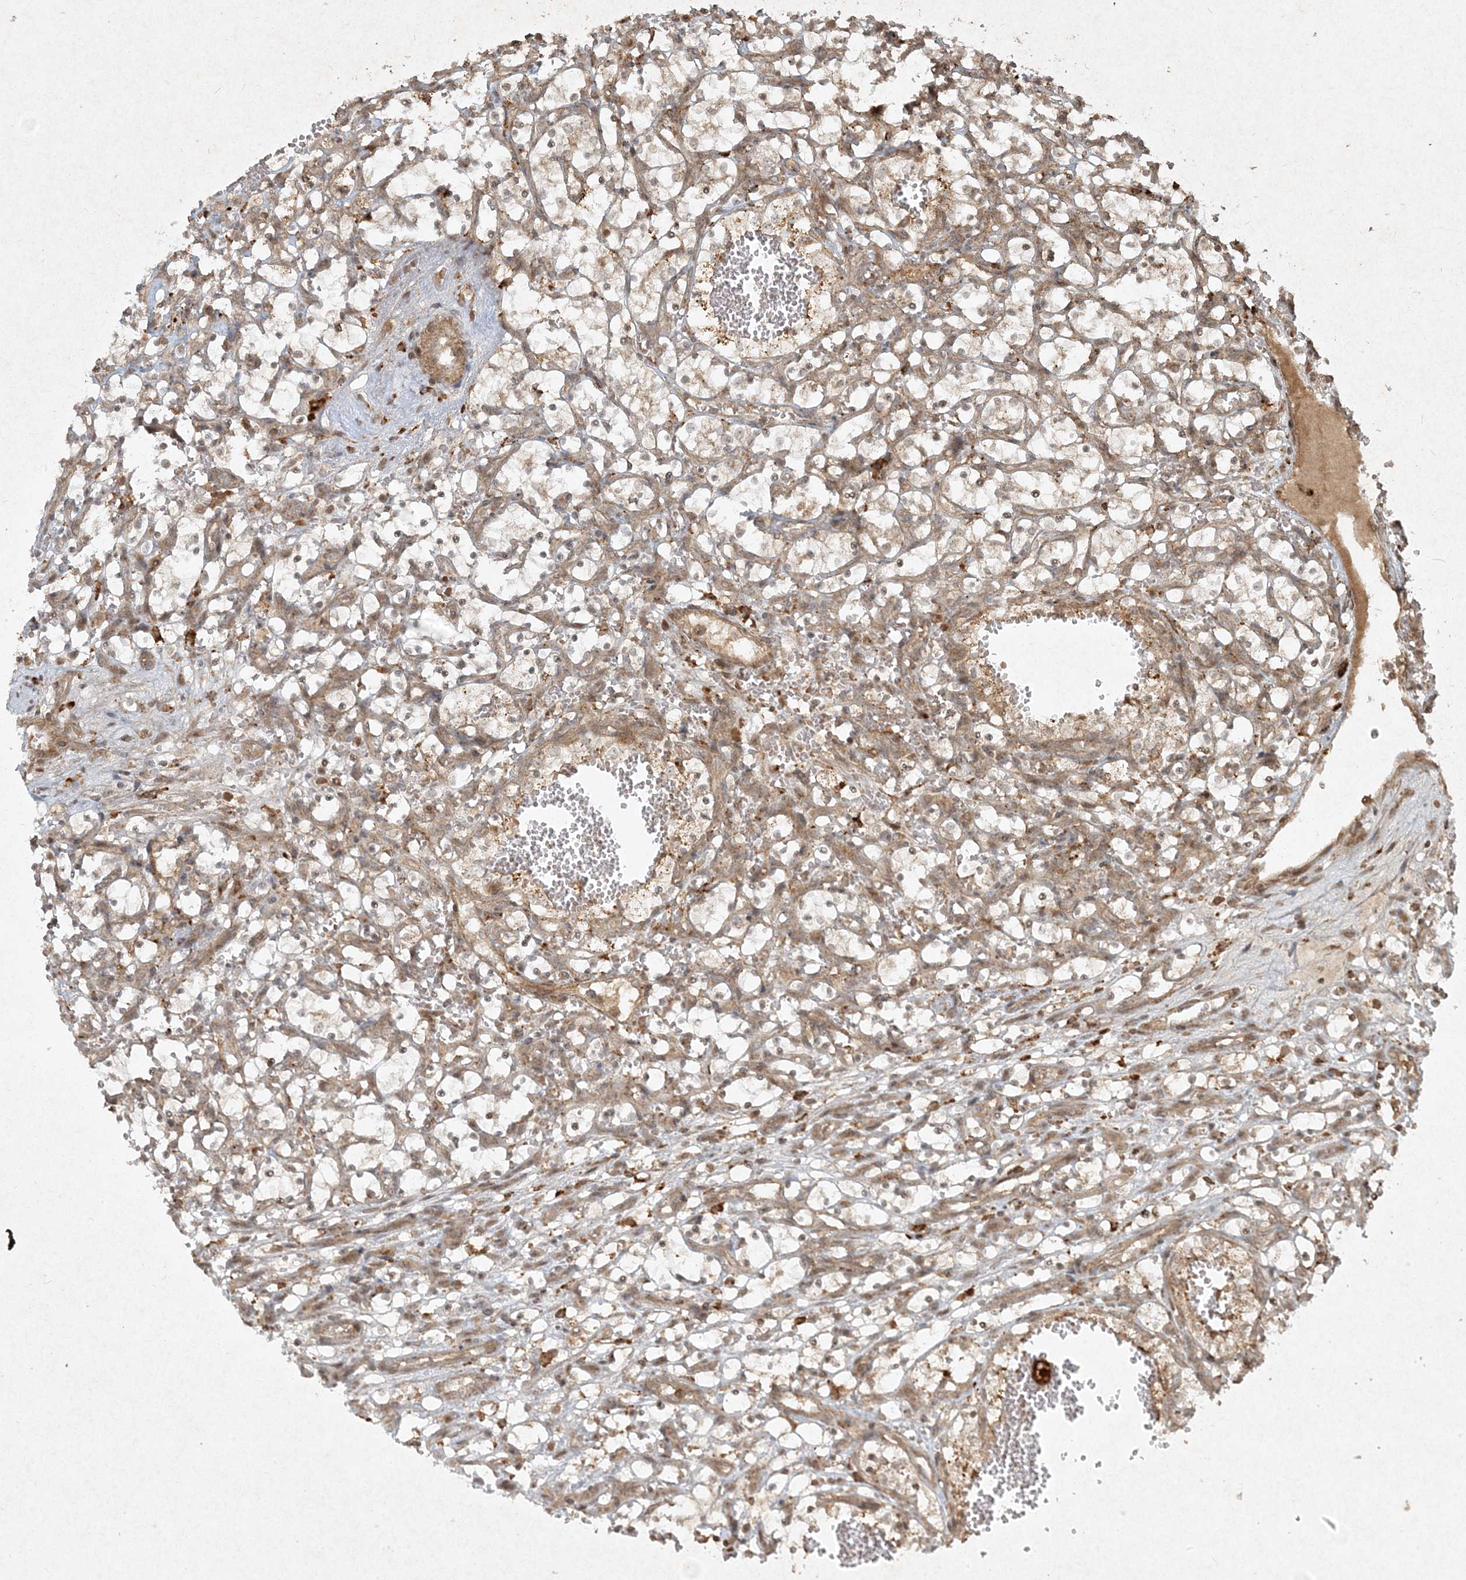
{"staining": {"intensity": "negative", "quantity": "none", "location": "none"}, "tissue": "renal cancer", "cell_type": "Tumor cells", "image_type": "cancer", "snomed": [{"axis": "morphology", "description": "Adenocarcinoma, NOS"}, {"axis": "topography", "description": "Kidney"}], "caption": "Protein analysis of renal adenocarcinoma displays no significant staining in tumor cells.", "gene": "NARS1", "patient": {"sex": "female", "age": 69}}